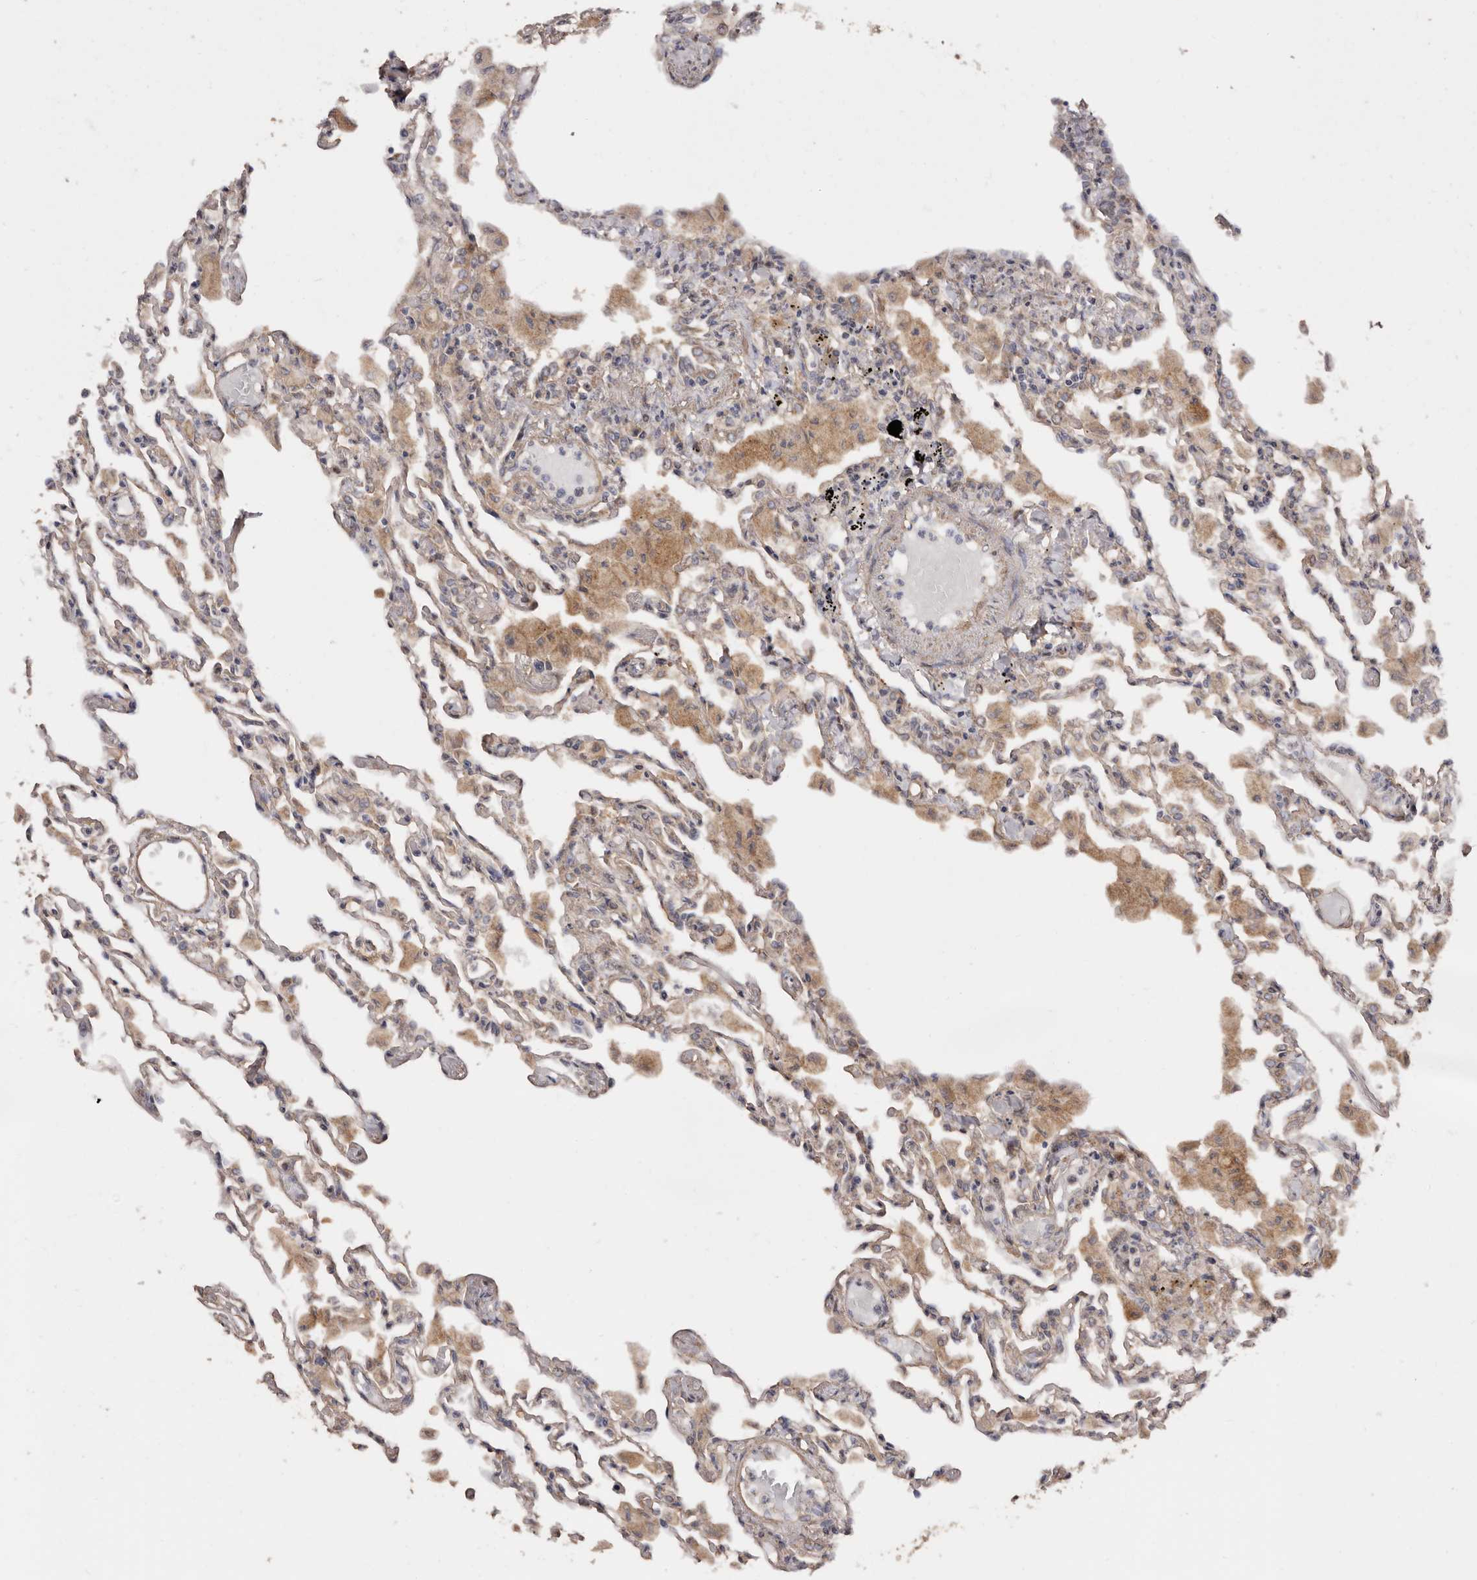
{"staining": {"intensity": "moderate", "quantity": "25%-75%", "location": "cytoplasmic/membranous"}, "tissue": "lung", "cell_type": "Alveolar cells", "image_type": "normal", "snomed": [{"axis": "morphology", "description": "Normal tissue, NOS"}, {"axis": "topography", "description": "Bronchus"}, {"axis": "topography", "description": "Lung"}], "caption": "Benign lung reveals moderate cytoplasmic/membranous positivity in about 25%-75% of alveolar cells.", "gene": "COQ8B", "patient": {"sex": "female", "age": 49}}